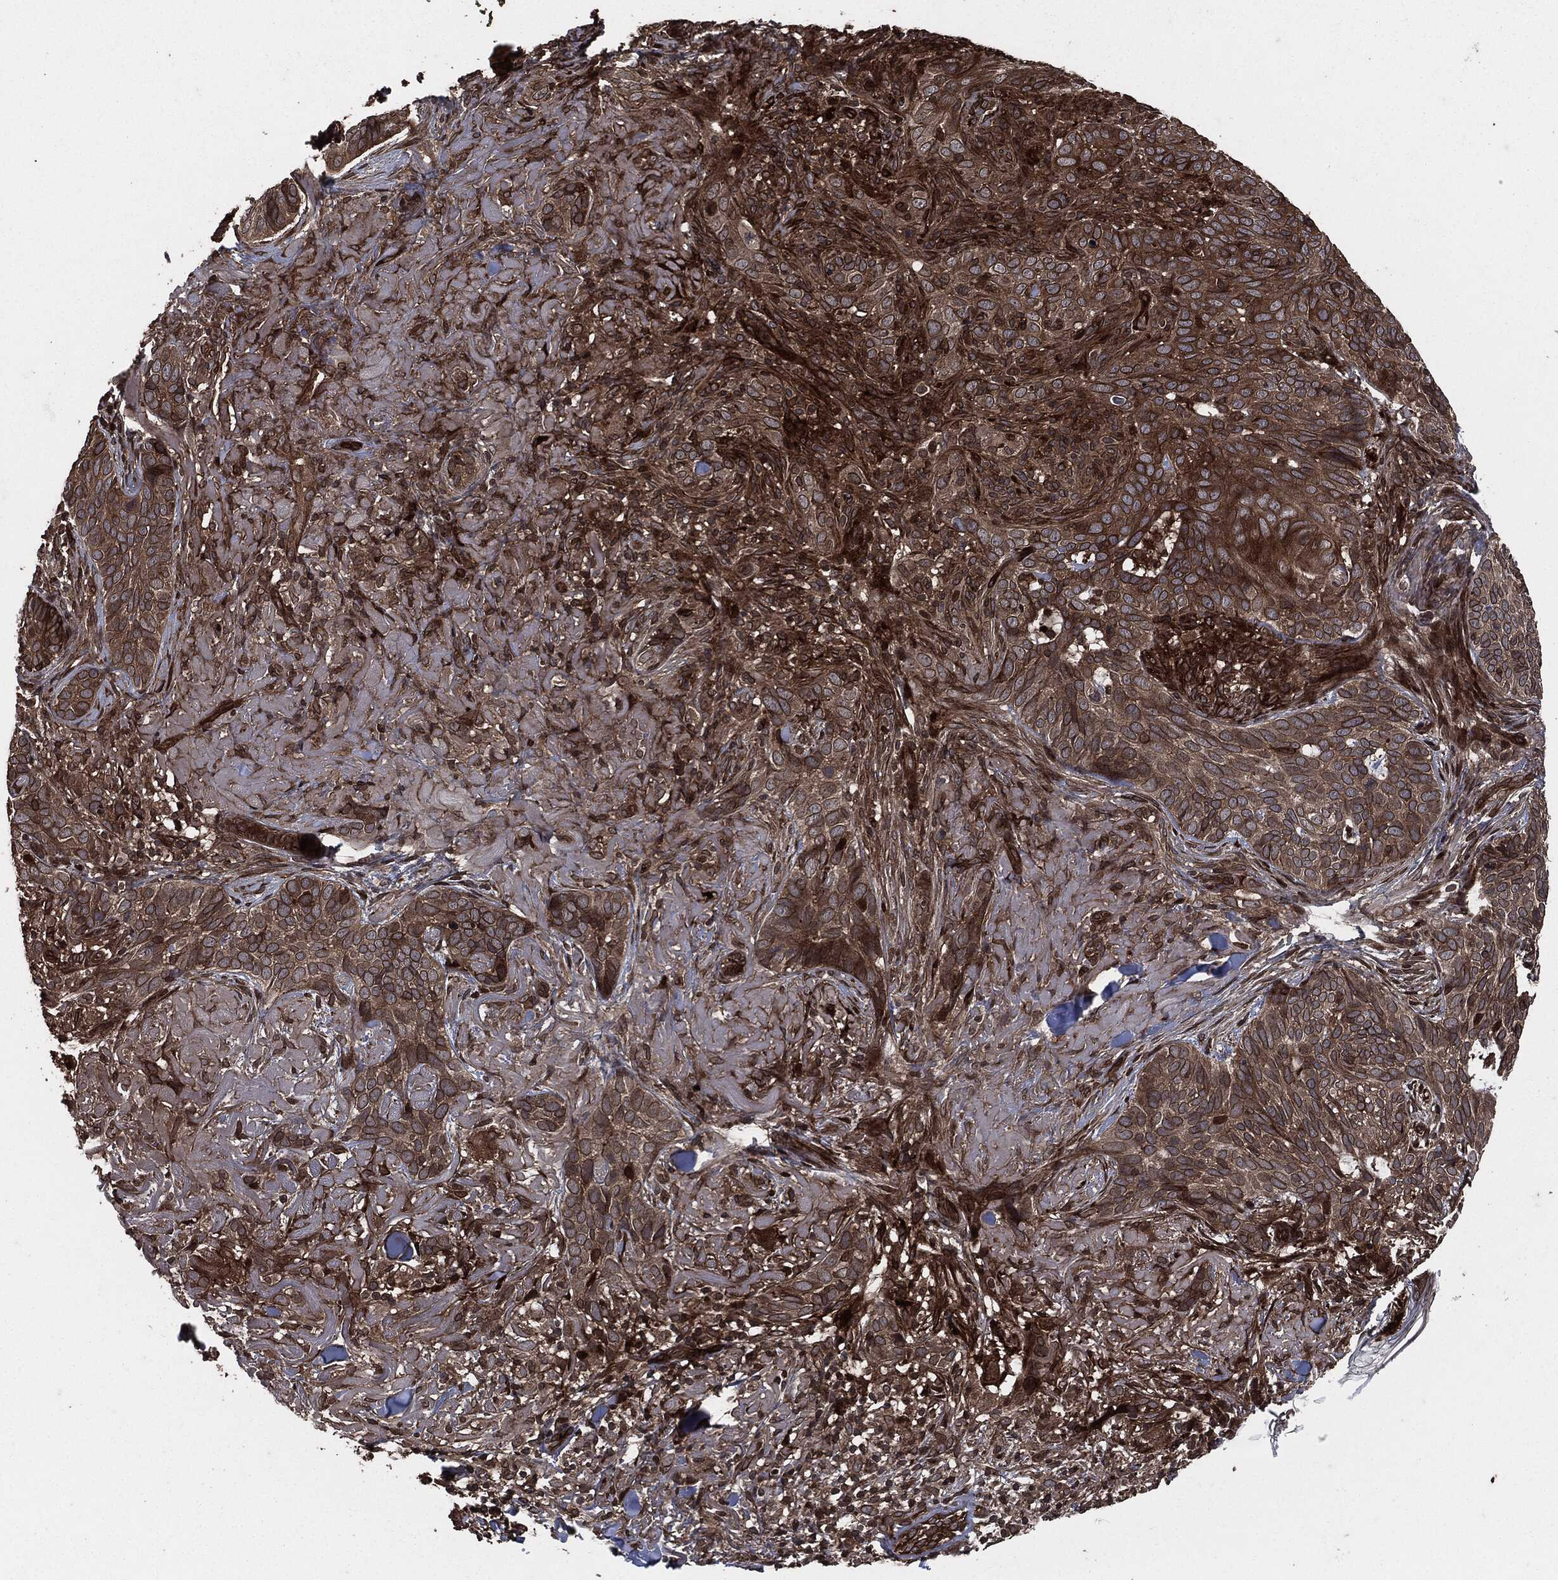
{"staining": {"intensity": "strong", "quantity": "25%-75%", "location": "cytoplasmic/membranous"}, "tissue": "skin cancer", "cell_type": "Tumor cells", "image_type": "cancer", "snomed": [{"axis": "morphology", "description": "Basal cell carcinoma"}, {"axis": "topography", "description": "Skin"}], "caption": "IHC (DAB (3,3'-diaminobenzidine)) staining of human basal cell carcinoma (skin) exhibits strong cytoplasmic/membranous protein expression in about 25%-75% of tumor cells.", "gene": "IFIT1", "patient": {"sex": "male", "age": 91}}